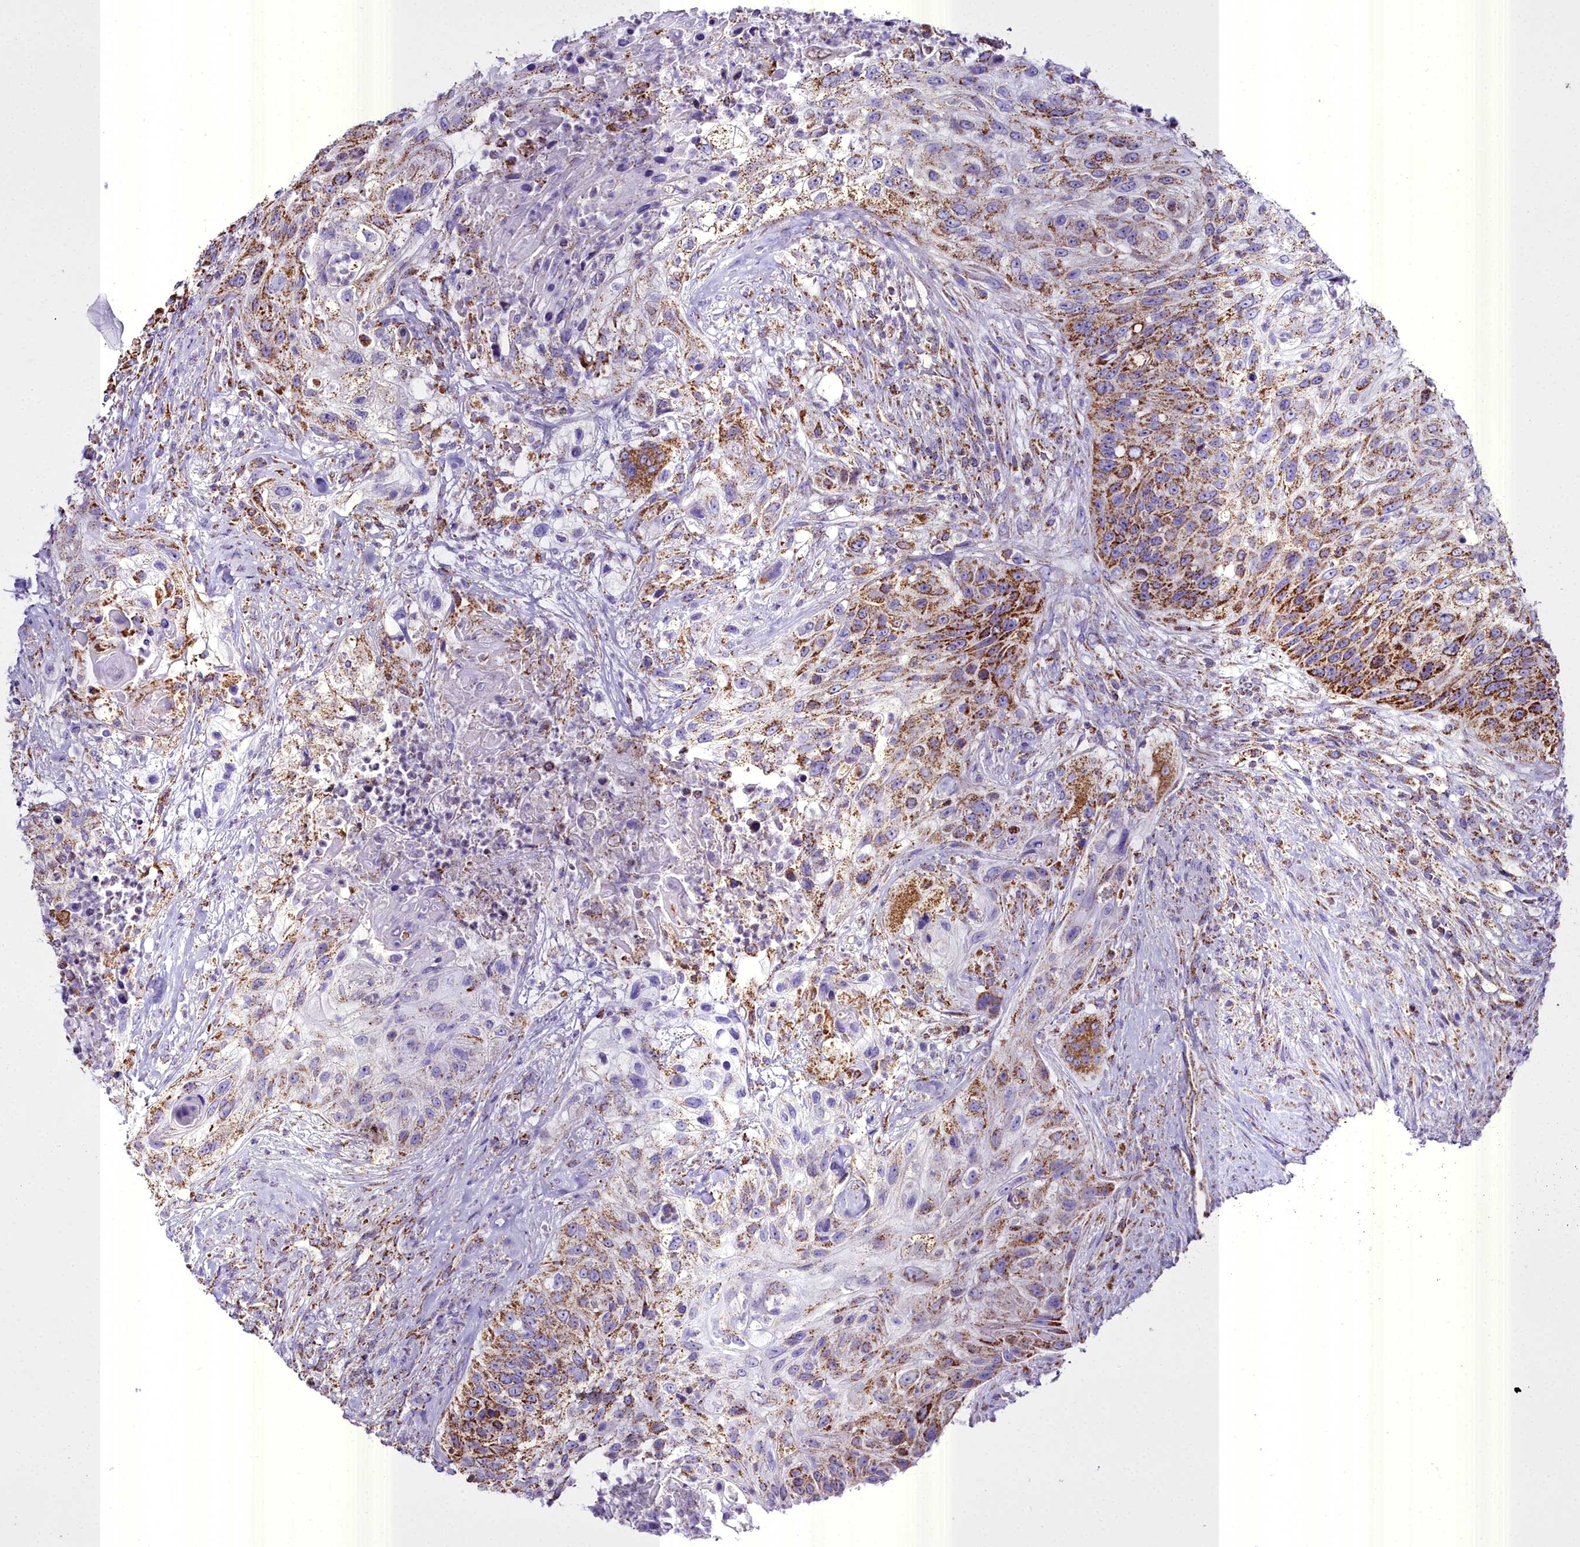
{"staining": {"intensity": "strong", "quantity": "25%-75%", "location": "cytoplasmic/membranous"}, "tissue": "urothelial cancer", "cell_type": "Tumor cells", "image_type": "cancer", "snomed": [{"axis": "morphology", "description": "Urothelial carcinoma, High grade"}, {"axis": "topography", "description": "Urinary bladder"}], "caption": "Urothelial cancer stained with a protein marker demonstrates strong staining in tumor cells.", "gene": "WDFY3", "patient": {"sex": "female", "age": 60}}